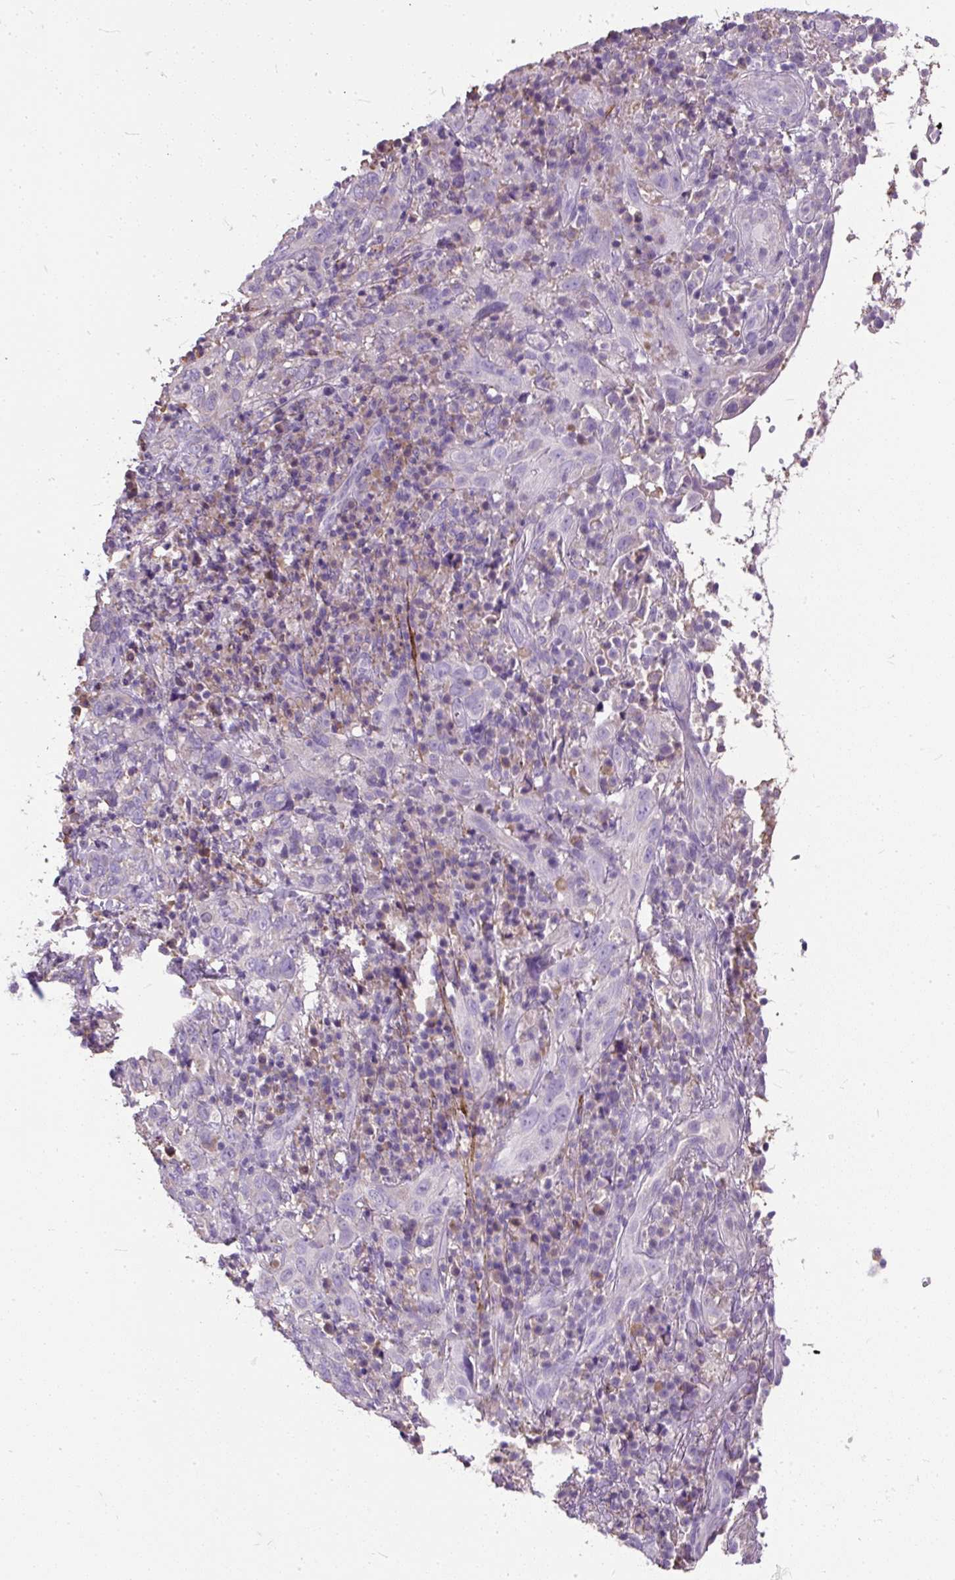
{"staining": {"intensity": "negative", "quantity": "none", "location": "none"}, "tissue": "cervical cancer", "cell_type": "Tumor cells", "image_type": "cancer", "snomed": [{"axis": "morphology", "description": "Squamous cell carcinoma, NOS"}, {"axis": "topography", "description": "Cervix"}], "caption": "An image of human cervical cancer (squamous cell carcinoma) is negative for staining in tumor cells.", "gene": "GBX1", "patient": {"sex": "female", "age": 46}}